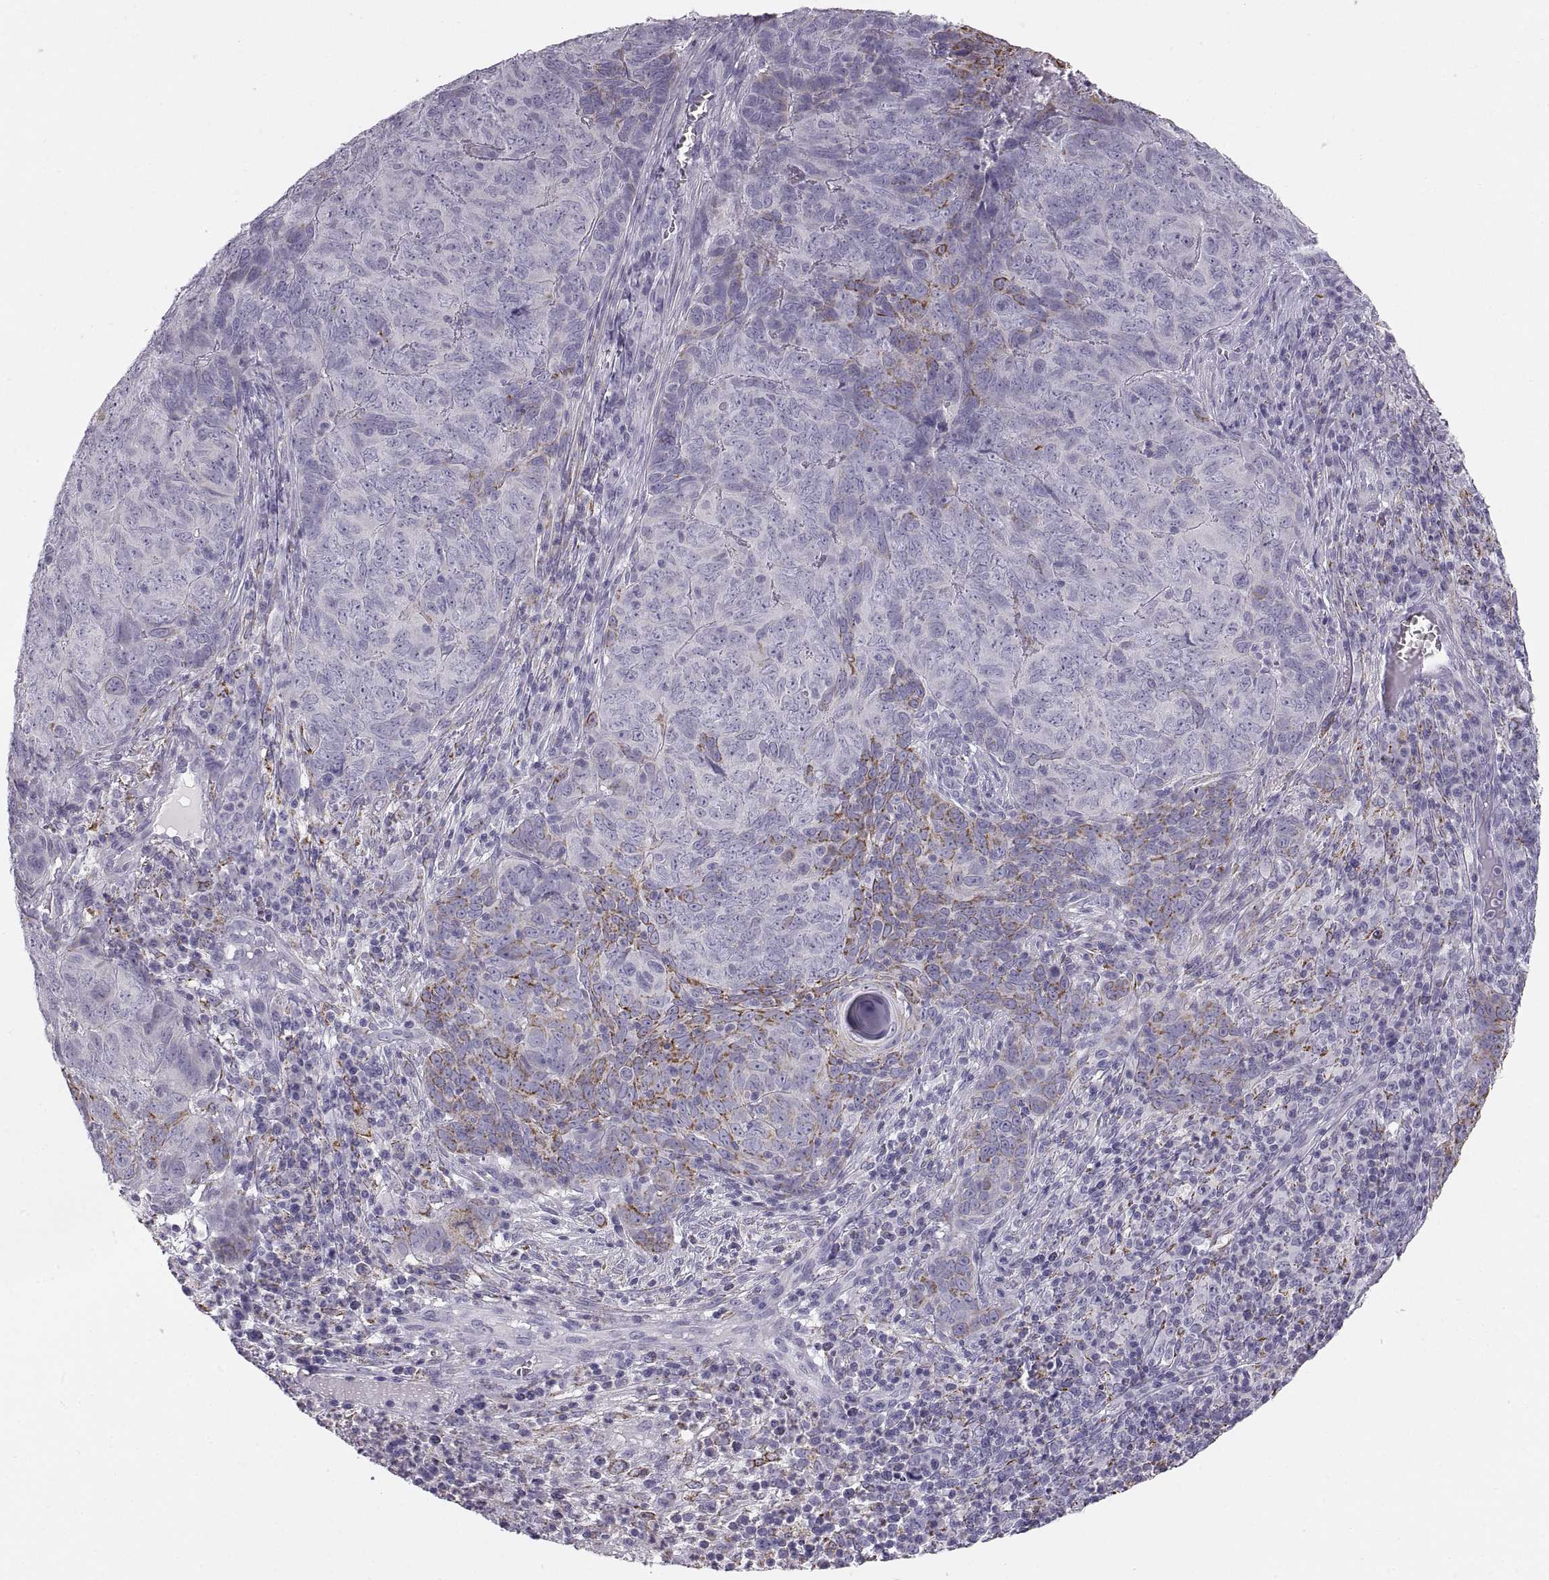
{"staining": {"intensity": "strong", "quantity": "<25%", "location": "cytoplasmic/membranous"}, "tissue": "skin cancer", "cell_type": "Tumor cells", "image_type": "cancer", "snomed": [{"axis": "morphology", "description": "Squamous cell carcinoma, NOS"}, {"axis": "topography", "description": "Skin"}, {"axis": "topography", "description": "Anal"}], "caption": "There is medium levels of strong cytoplasmic/membranous positivity in tumor cells of skin cancer, as demonstrated by immunohistochemical staining (brown color).", "gene": "COL9A3", "patient": {"sex": "female", "age": 51}}